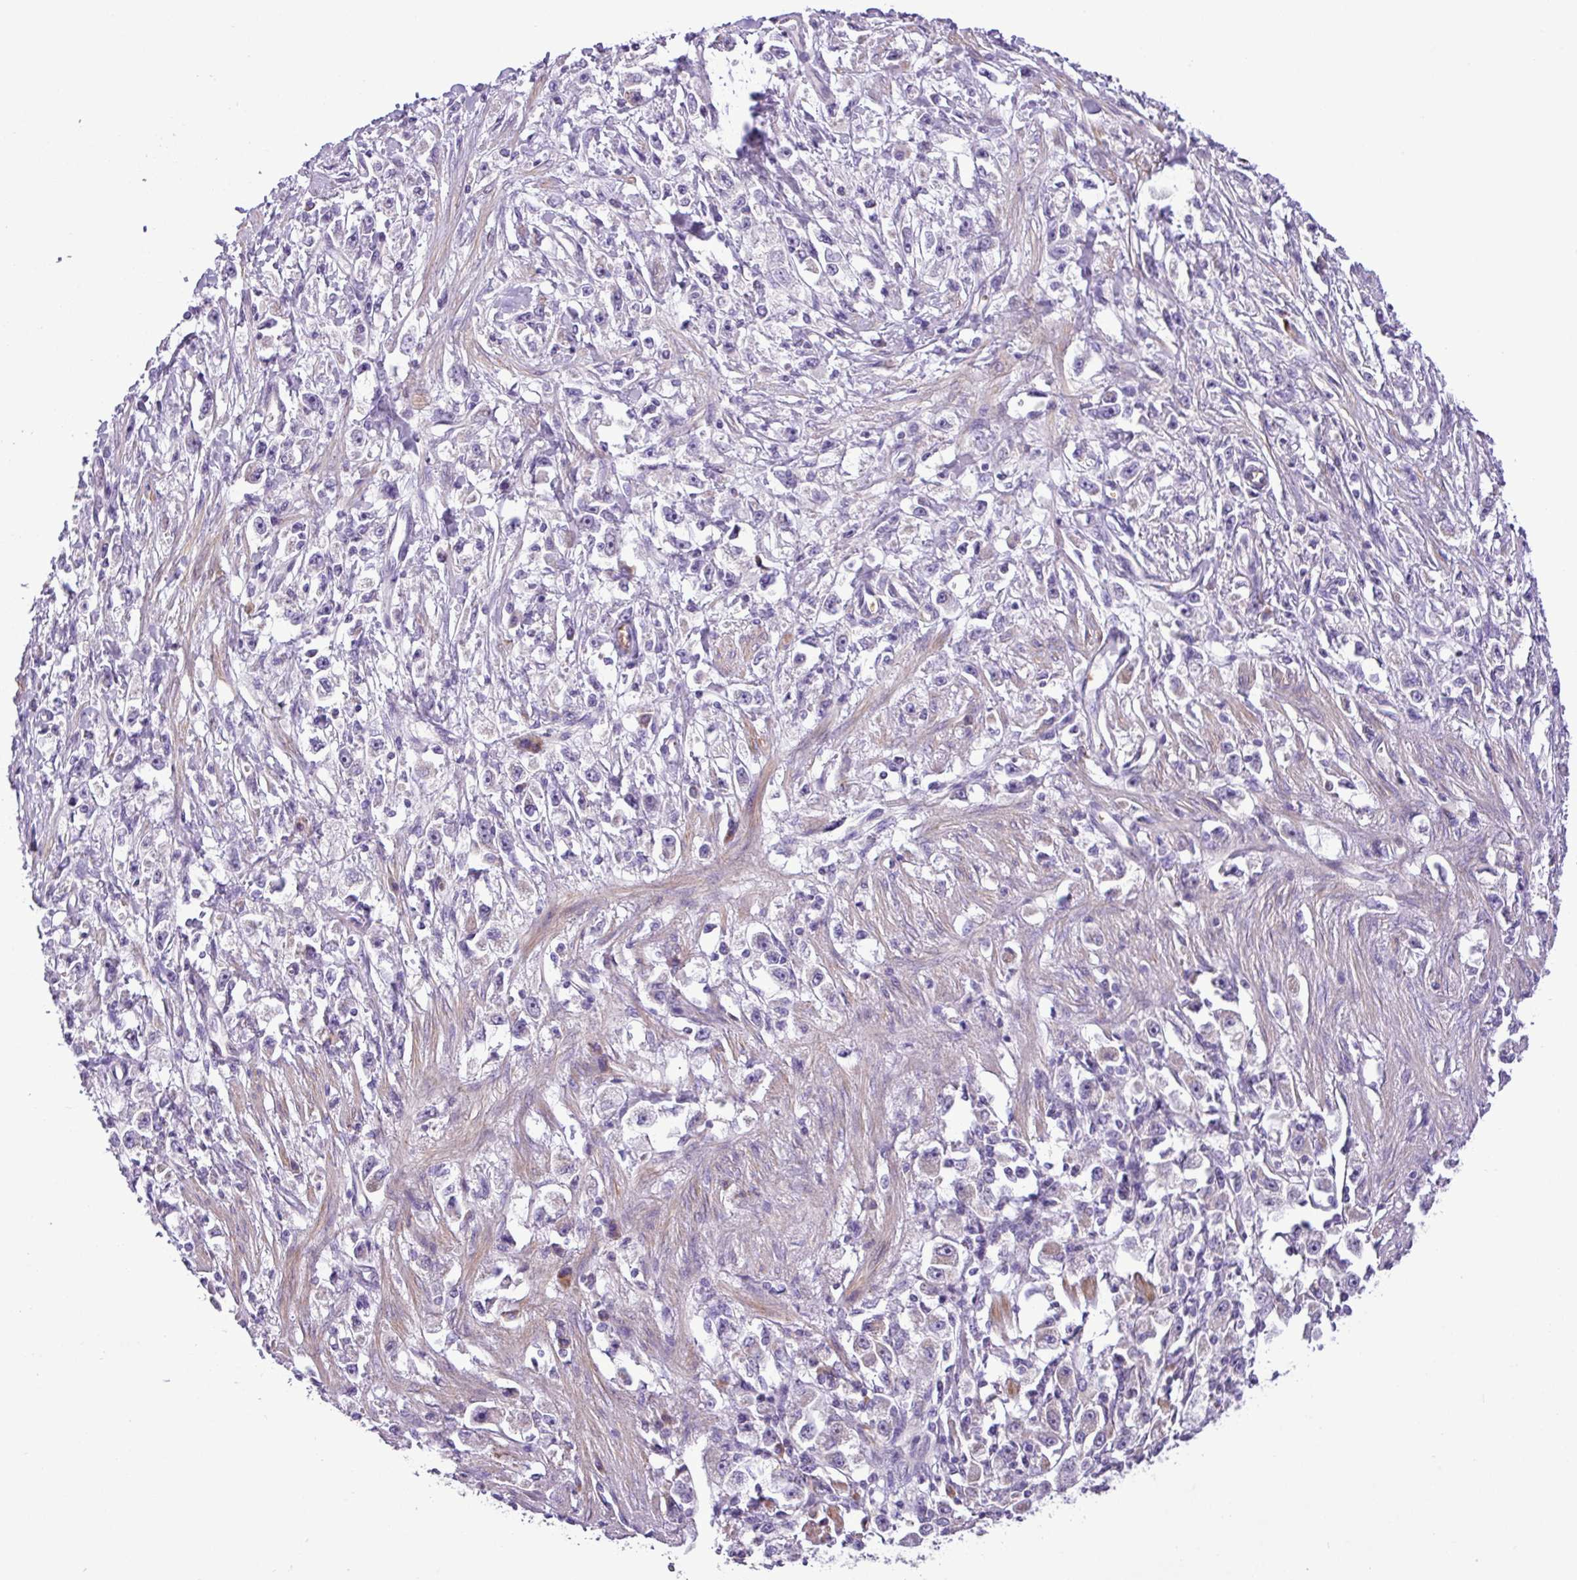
{"staining": {"intensity": "negative", "quantity": "none", "location": "none"}, "tissue": "stomach cancer", "cell_type": "Tumor cells", "image_type": "cancer", "snomed": [{"axis": "morphology", "description": "Adenocarcinoma, NOS"}, {"axis": "topography", "description": "Stomach"}], "caption": "An immunohistochemistry (IHC) micrograph of adenocarcinoma (stomach) is shown. There is no staining in tumor cells of adenocarcinoma (stomach).", "gene": "C11orf91", "patient": {"sex": "female", "age": 59}}